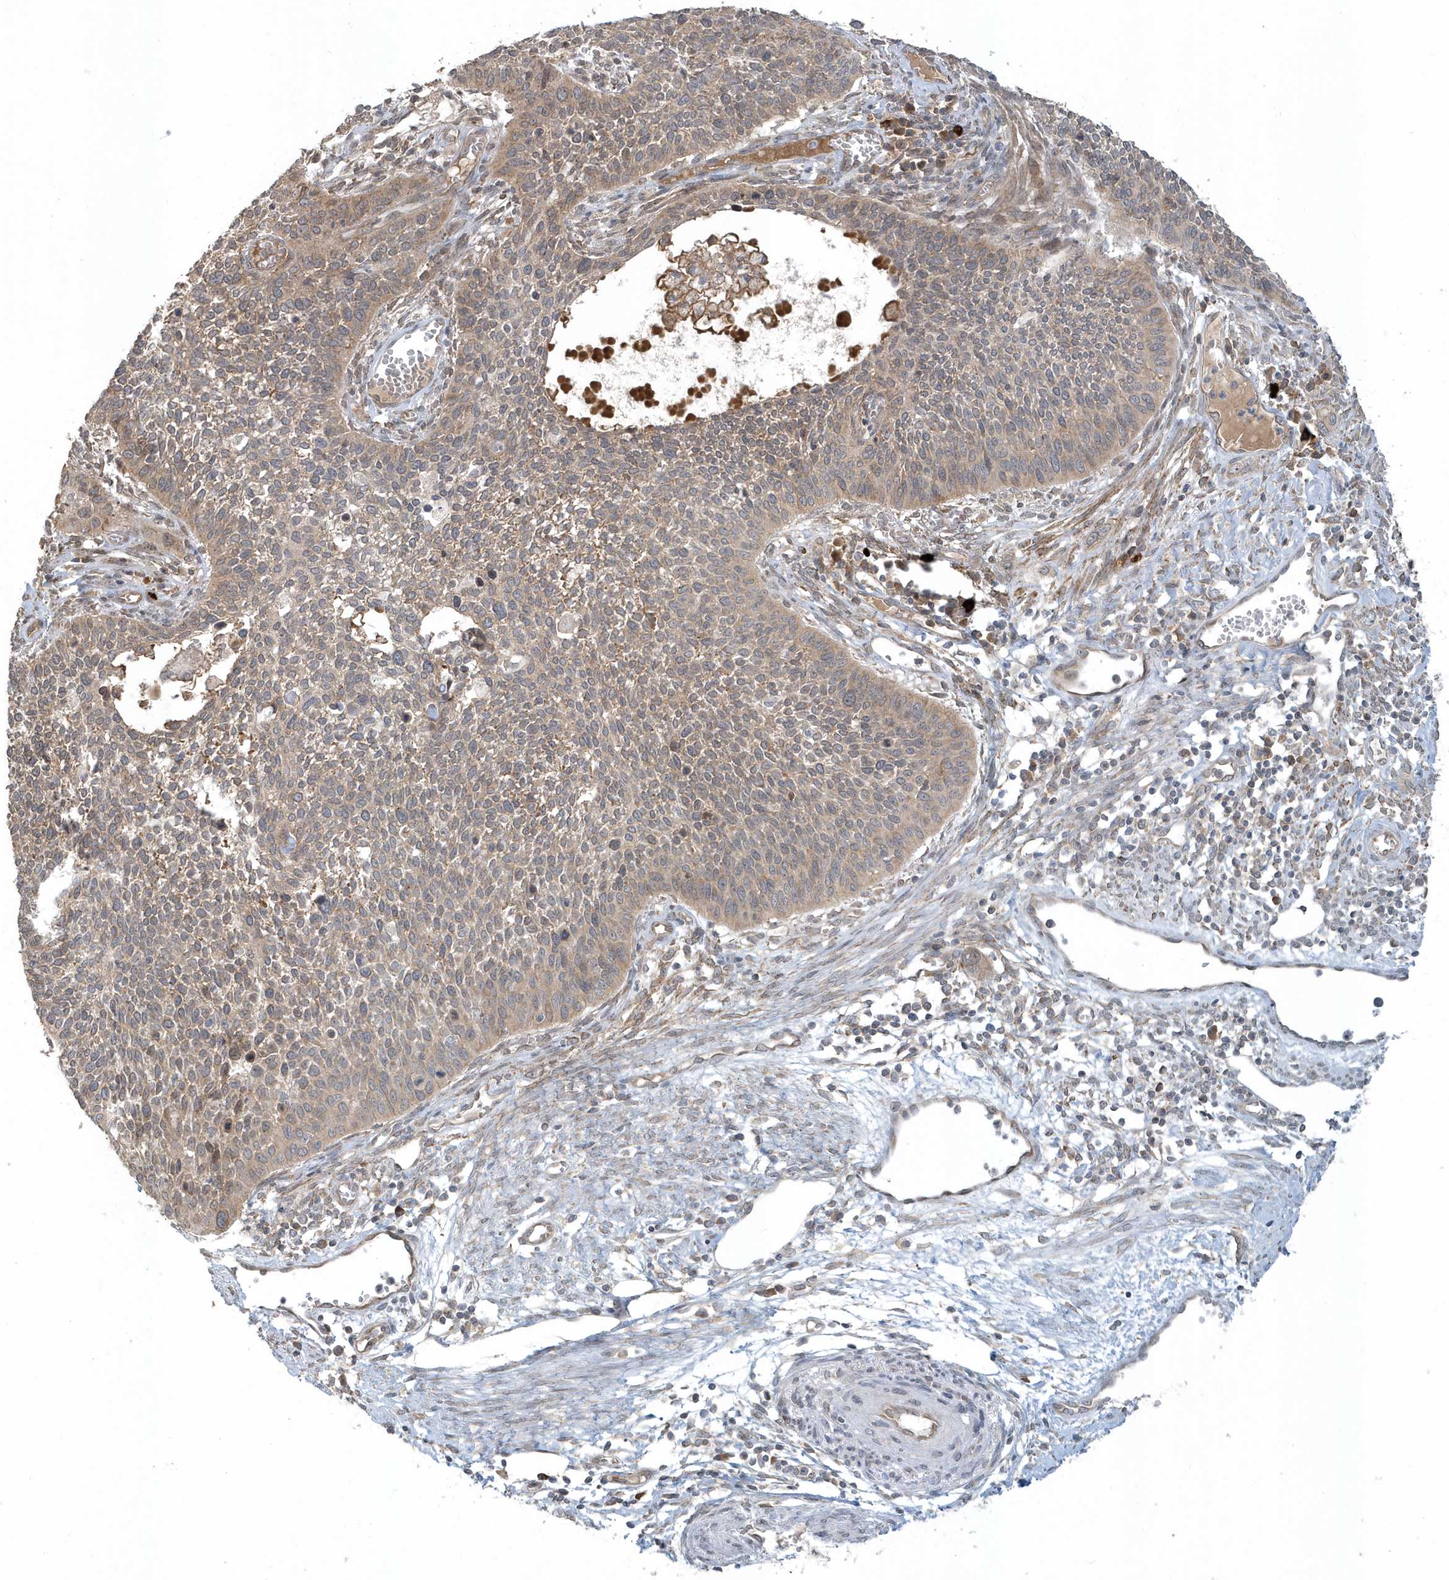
{"staining": {"intensity": "weak", "quantity": ">75%", "location": "cytoplasmic/membranous"}, "tissue": "cervical cancer", "cell_type": "Tumor cells", "image_type": "cancer", "snomed": [{"axis": "morphology", "description": "Squamous cell carcinoma, NOS"}, {"axis": "topography", "description": "Cervix"}], "caption": "The image exhibits staining of cervical squamous cell carcinoma, revealing weak cytoplasmic/membranous protein expression (brown color) within tumor cells. (Stains: DAB (3,3'-diaminobenzidine) in brown, nuclei in blue, Microscopy: brightfield microscopy at high magnification).", "gene": "STIM2", "patient": {"sex": "female", "age": 34}}